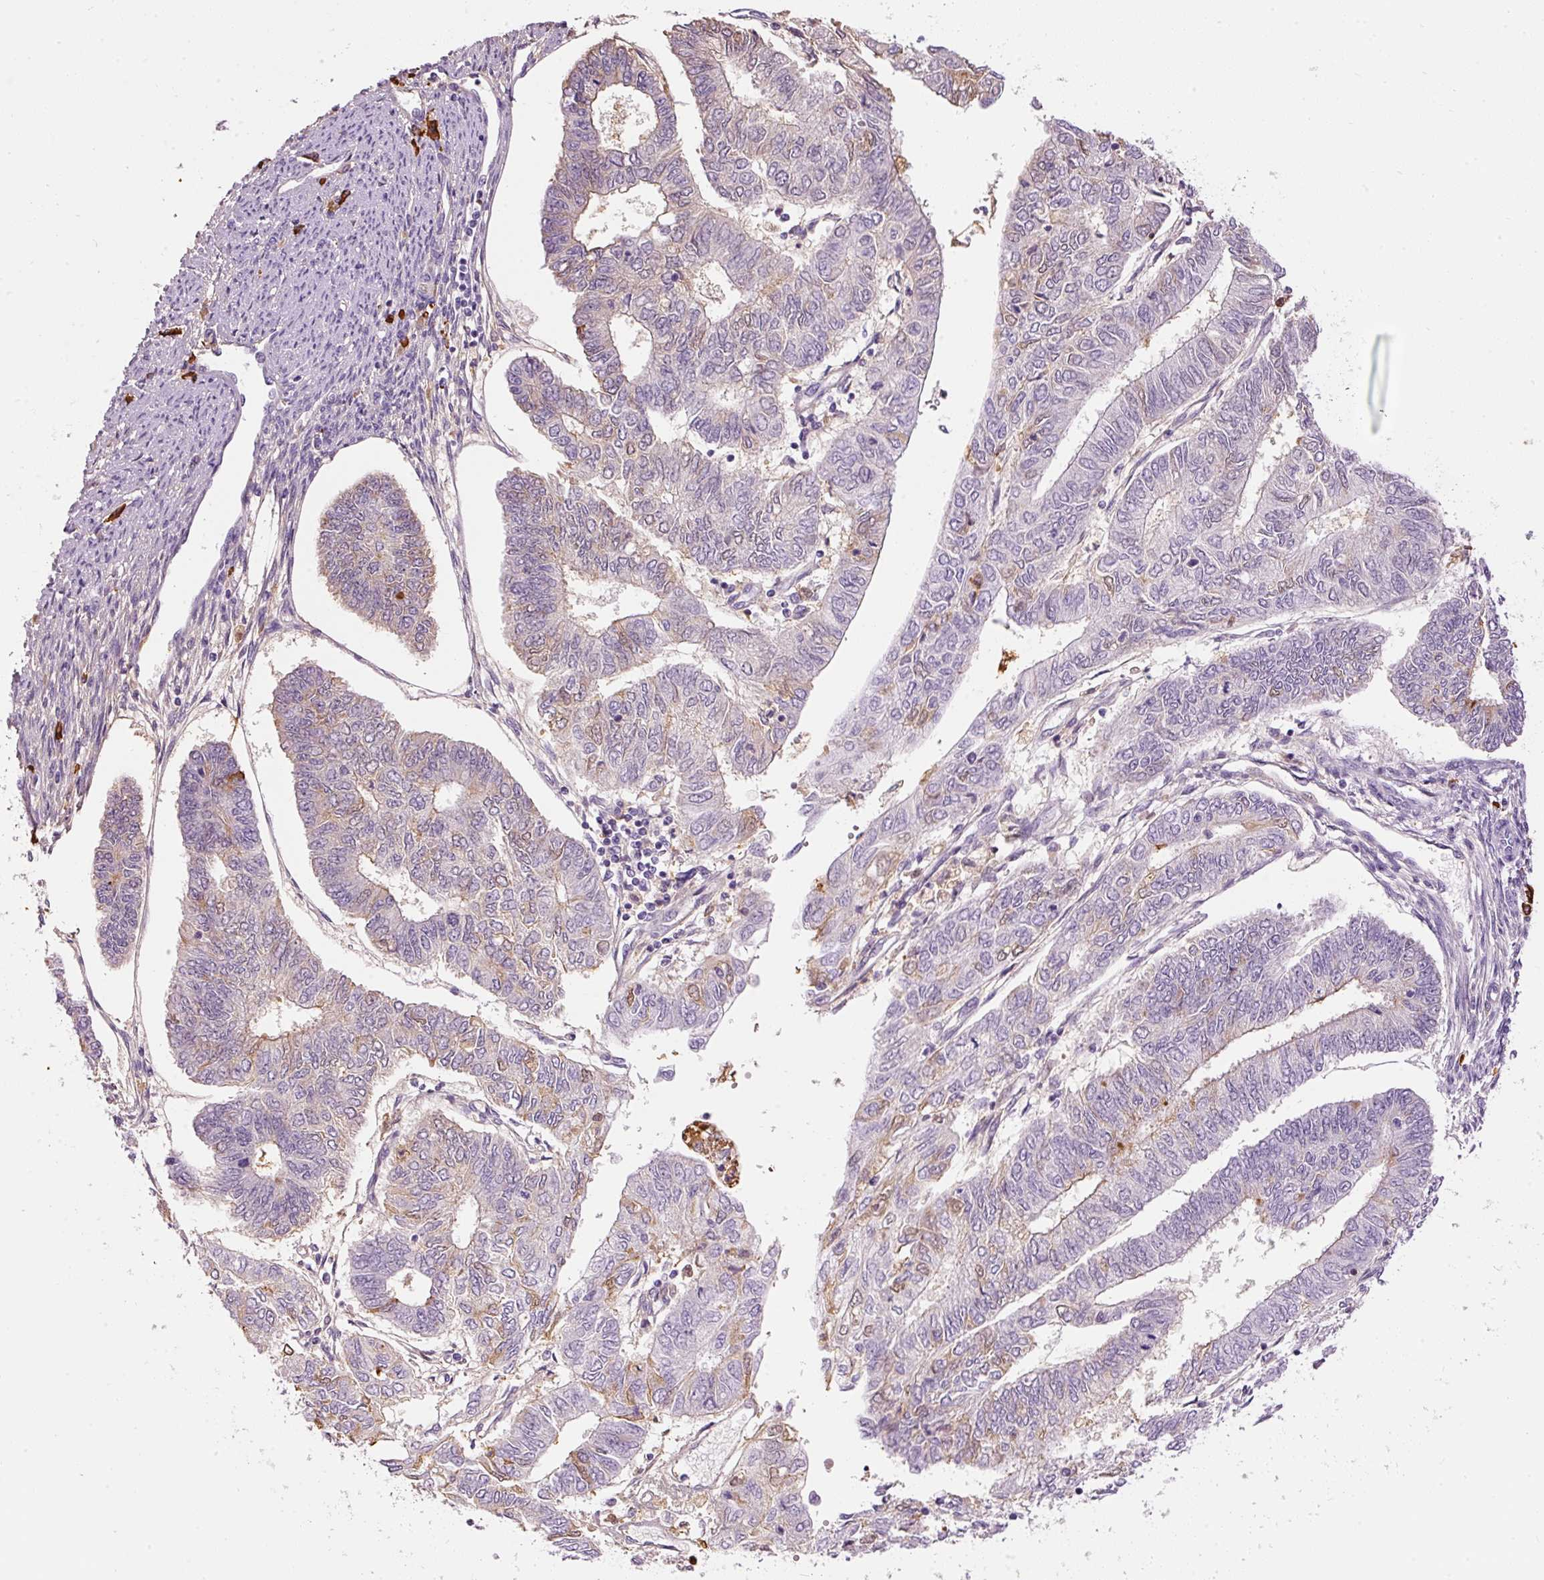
{"staining": {"intensity": "weak", "quantity": "<25%", "location": "cytoplasmic/membranous"}, "tissue": "endometrial cancer", "cell_type": "Tumor cells", "image_type": "cancer", "snomed": [{"axis": "morphology", "description": "Adenocarcinoma, NOS"}, {"axis": "topography", "description": "Endometrium"}], "caption": "Immunohistochemistry image of neoplastic tissue: human endometrial cancer stained with DAB (3,3'-diaminobenzidine) exhibits no significant protein expression in tumor cells. (Stains: DAB (3,3'-diaminobenzidine) immunohistochemistry (IHC) with hematoxylin counter stain, Microscopy: brightfield microscopy at high magnification).", "gene": "PRPF38B", "patient": {"sex": "female", "age": 68}}